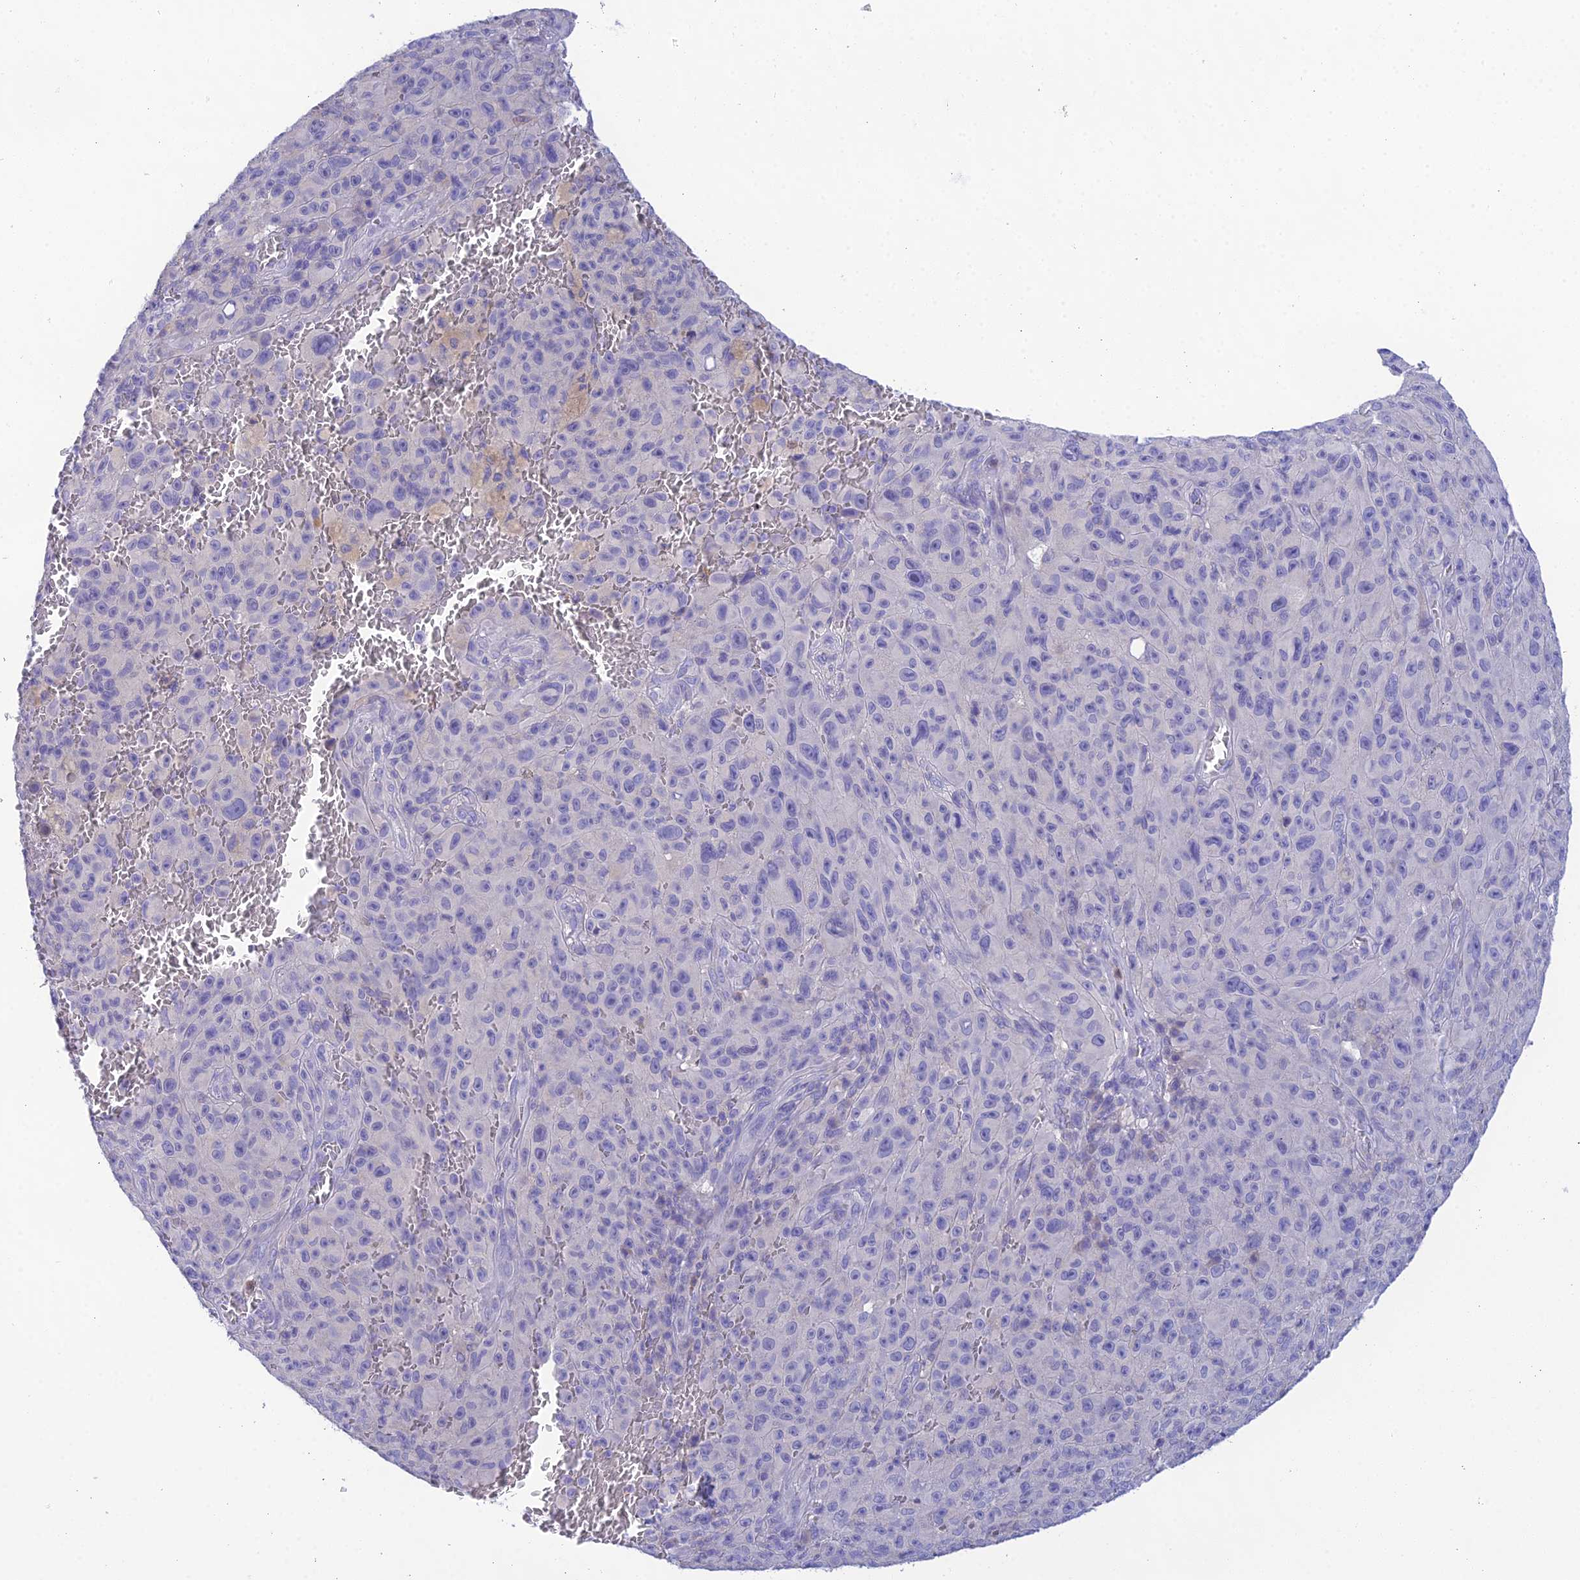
{"staining": {"intensity": "negative", "quantity": "none", "location": "none"}, "tissue": "melanoma", "cell_type": "Tumor cells", "image_type": "cancer", "snomed": [{"axis": "morphology", "description": "Malignant melanoma, NOS"}, {"axis": "topography", "description": "Skin"}], "caption": "Immunohistochemistry image of neoplastic tissue: malignant melanoma stained with DAB displays no significant protein staining in tumor cells. The staining was performed using DAB (3,3'-diaminobenzidine) to visualize the protein expression in brown, while the nuclei were stained in blue with hematoxylin (Magnification: 20x).", "gene": "KIAA0408", "patient": {"sex": "female", "age": 82}}